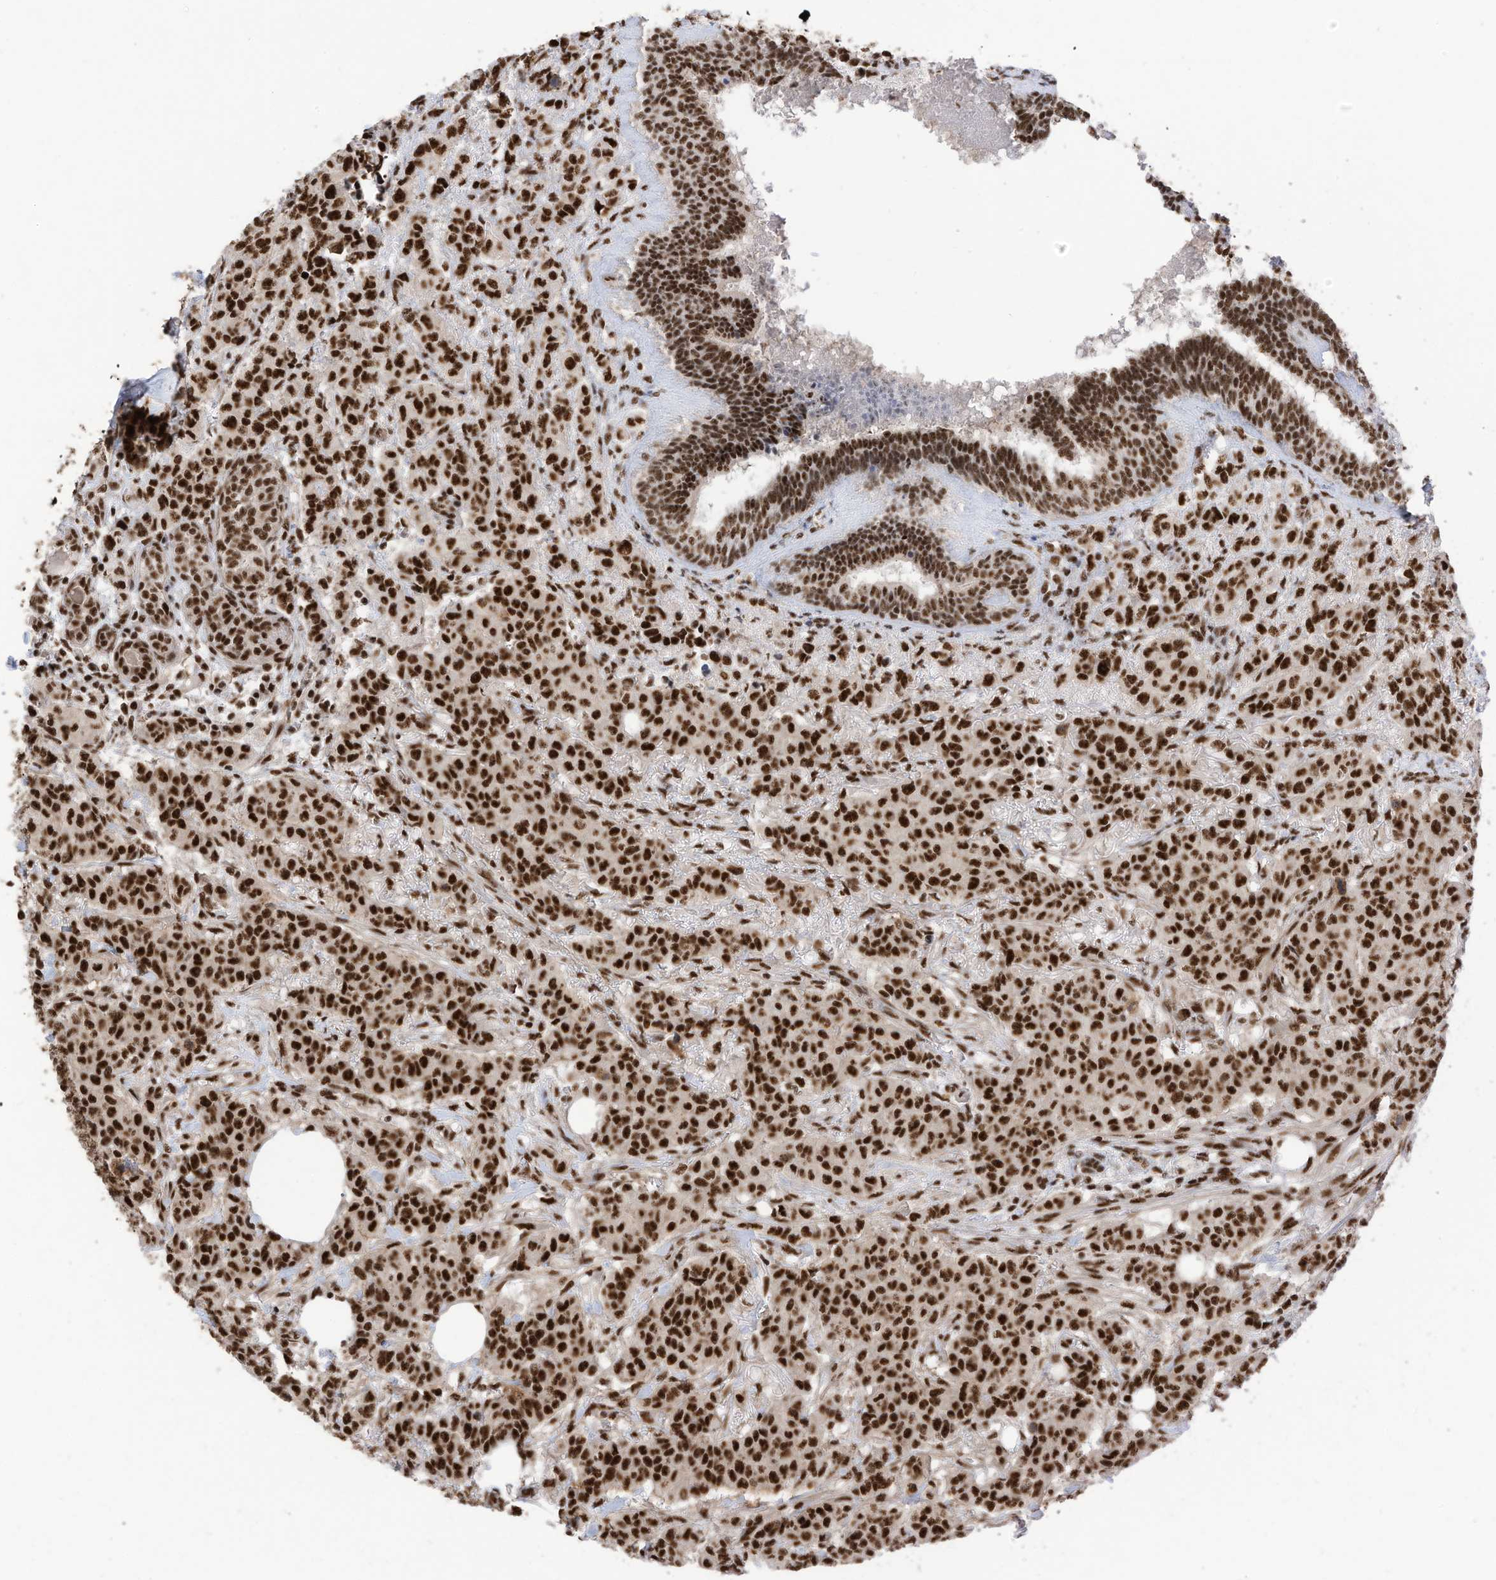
{"staining": {"intensity": "strong", "quantity": ">75%", "location": "nuclear"}, "tissue": "breast cancer", "cell_type": "Tumor cells", "image_type": "cancer", "snomed": [{"axis": "morphology", "description": "Duct carcinoma"}, {"axis": "topography", "description": "Breast"}], "caption": "Strong nuclear protein expression is present in about >75% of tumor cells in breast intraductal carcinoma.", "gene": "SF3A3", "patient": {"sex": "female", "age": 40}}